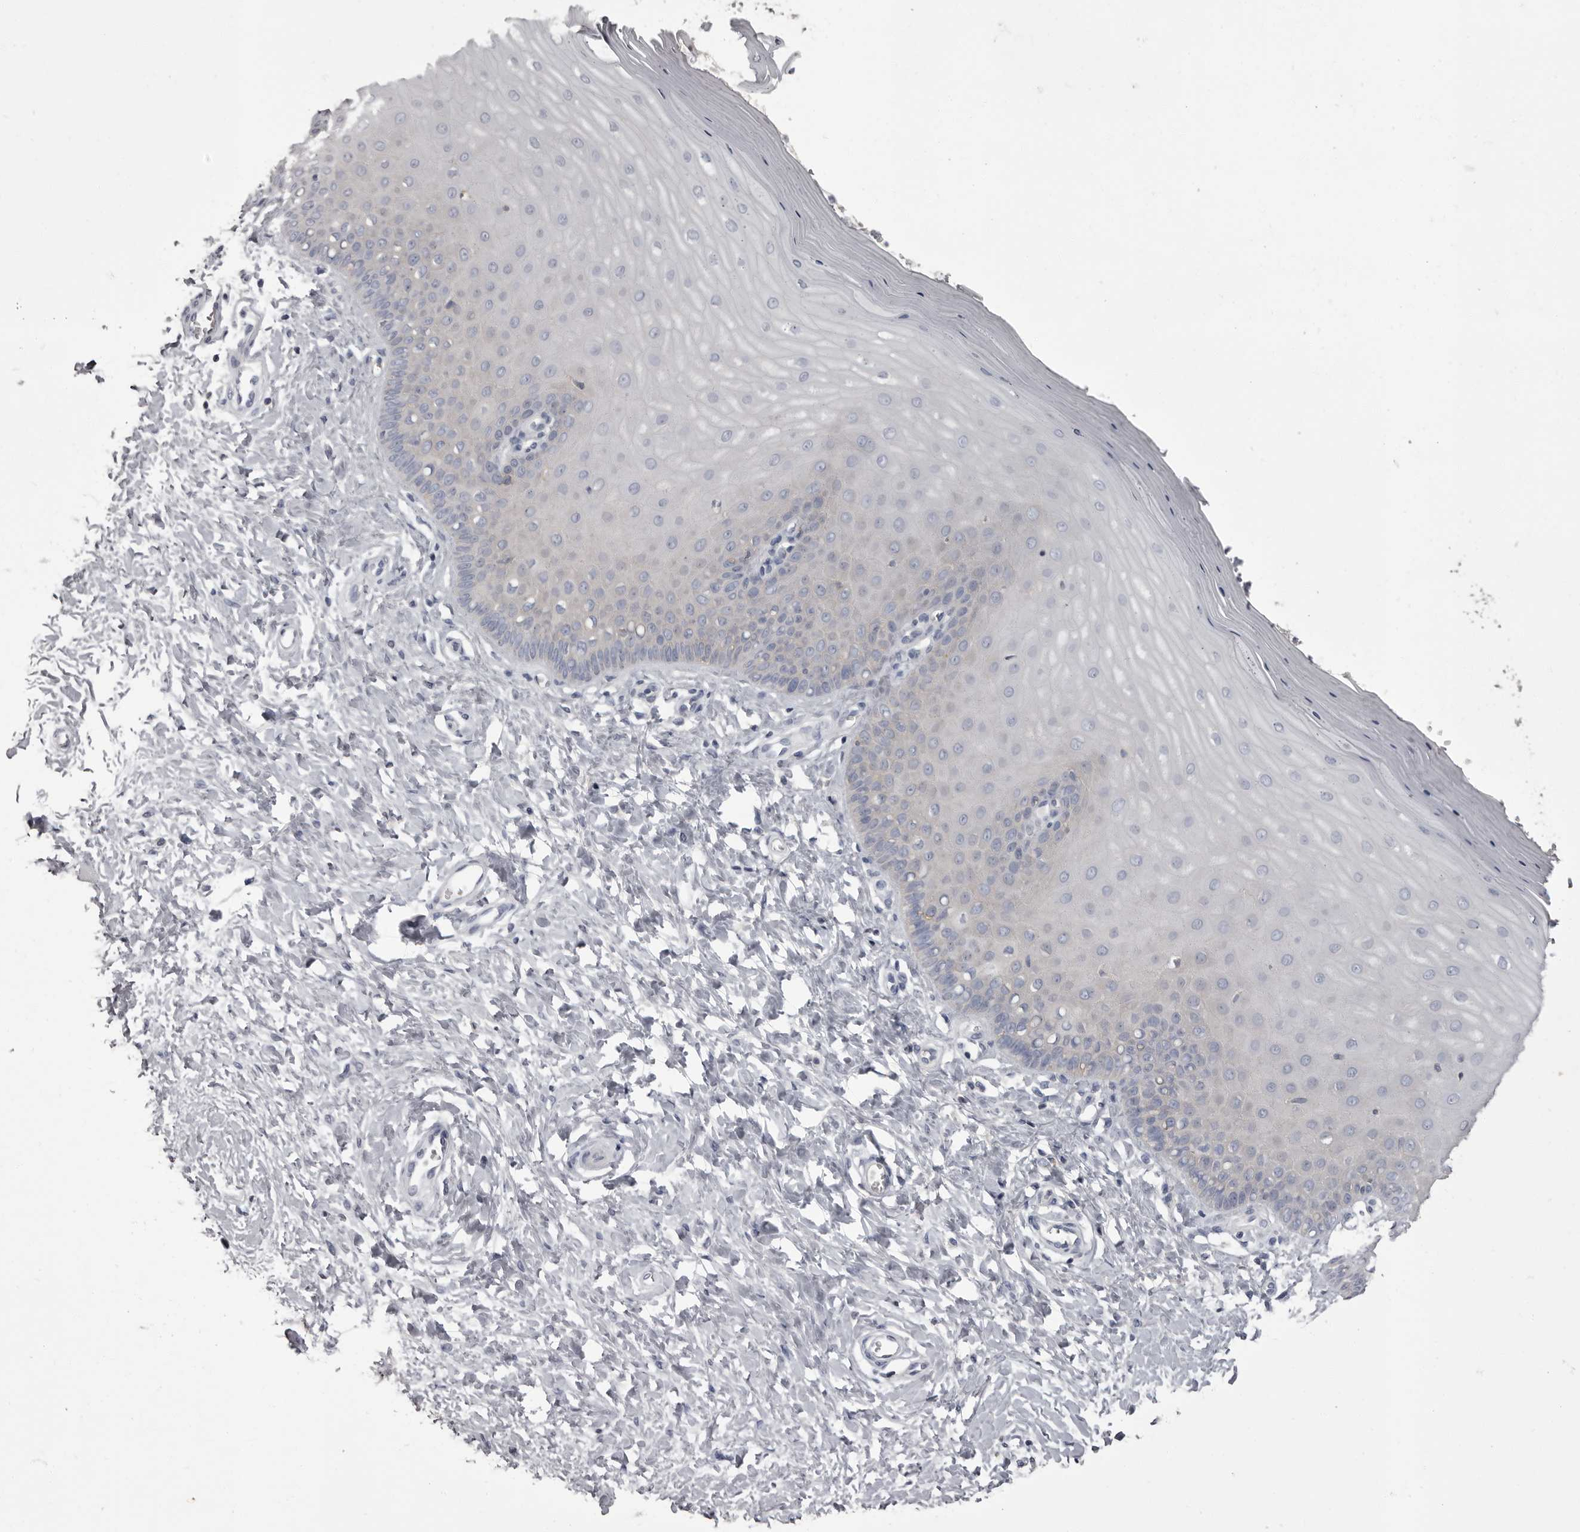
{"staining": {"intensity": "weak", "quantity": "<25%", "location": "cytoplasmic/membranous"}, "tissue": "cervix", "cell_type": "Glandular cells", "image_type": "normal", "snomed": [{"axis": "morphology", "description": "Normal tissue, NOS"}, {"axis": "topography", "description": "Cervix"}], "caption": "High power microscopy histopathology image of an IHC histopathology image of unremarkable cervix, revealing no significant staining in glandular cells.", "gene": "APEH", "patient": {"sex": "female", "age": 55}}